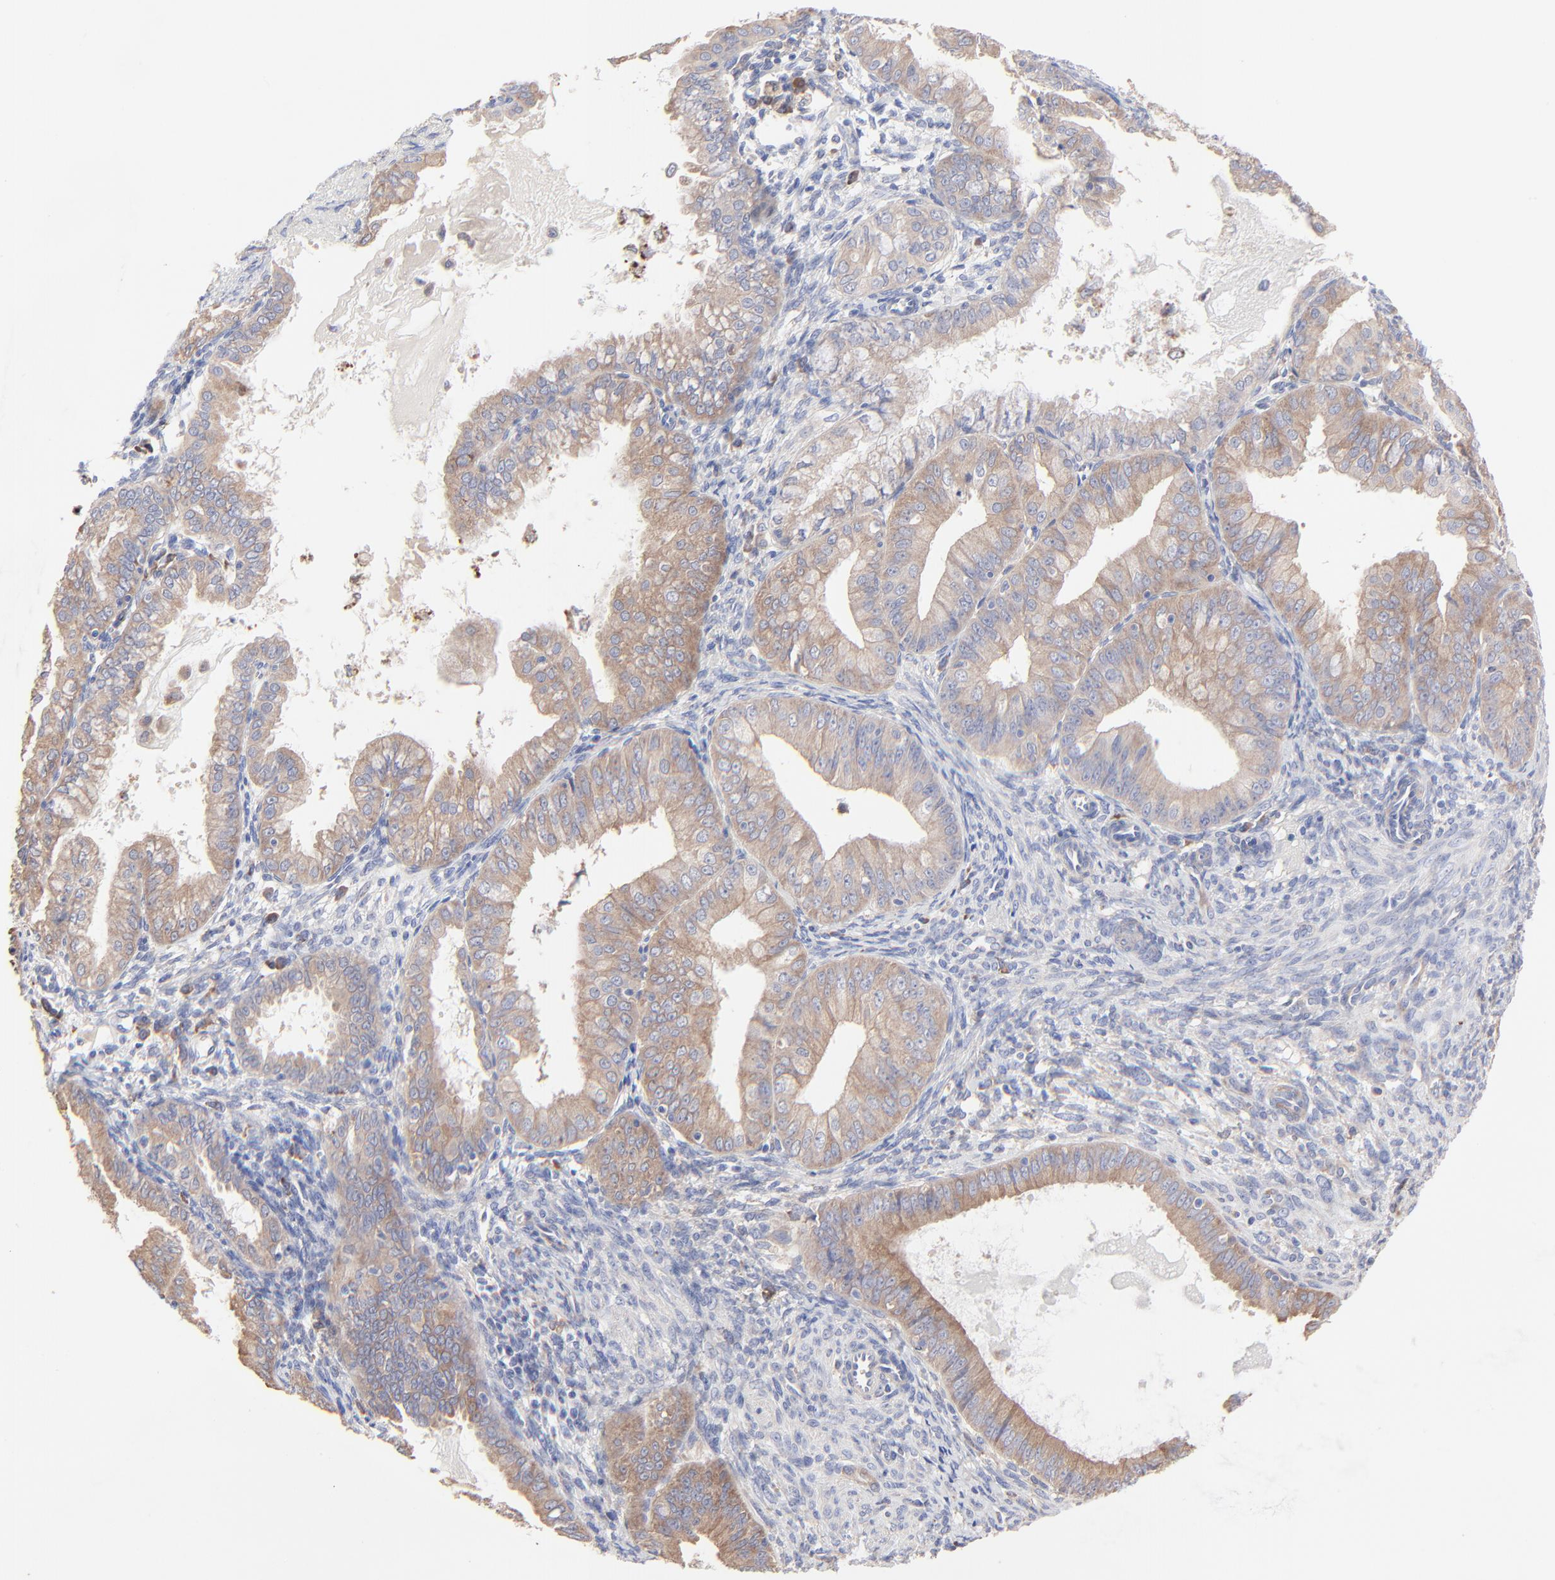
{"staining": {"intensity": "moderate", "quantity": ">75%", "location": "cytoplasmic/membranous"}, "tissue": "endometrial cancer", "cell_type": "Tumor cells", "image_type": "cancer", "snomed": [{"axis": "morphology", "description": "Adenocarcinoma, NOS"}, {"axis": "topography", "description": "Endometrium"}], "caption": "Immunohistochemistry (IHC) image of neoplastic tissue: endometrial cancer stained using immunohistochemistry displays medium levels of moderate protein expression localized specifically in the cytoplasmic/membranous of tumor cells, appearing as a cytoplasmic/membranous brown color.", "gene": "PPFIBP2", "patient": {"sex": "female", "age": 76}}